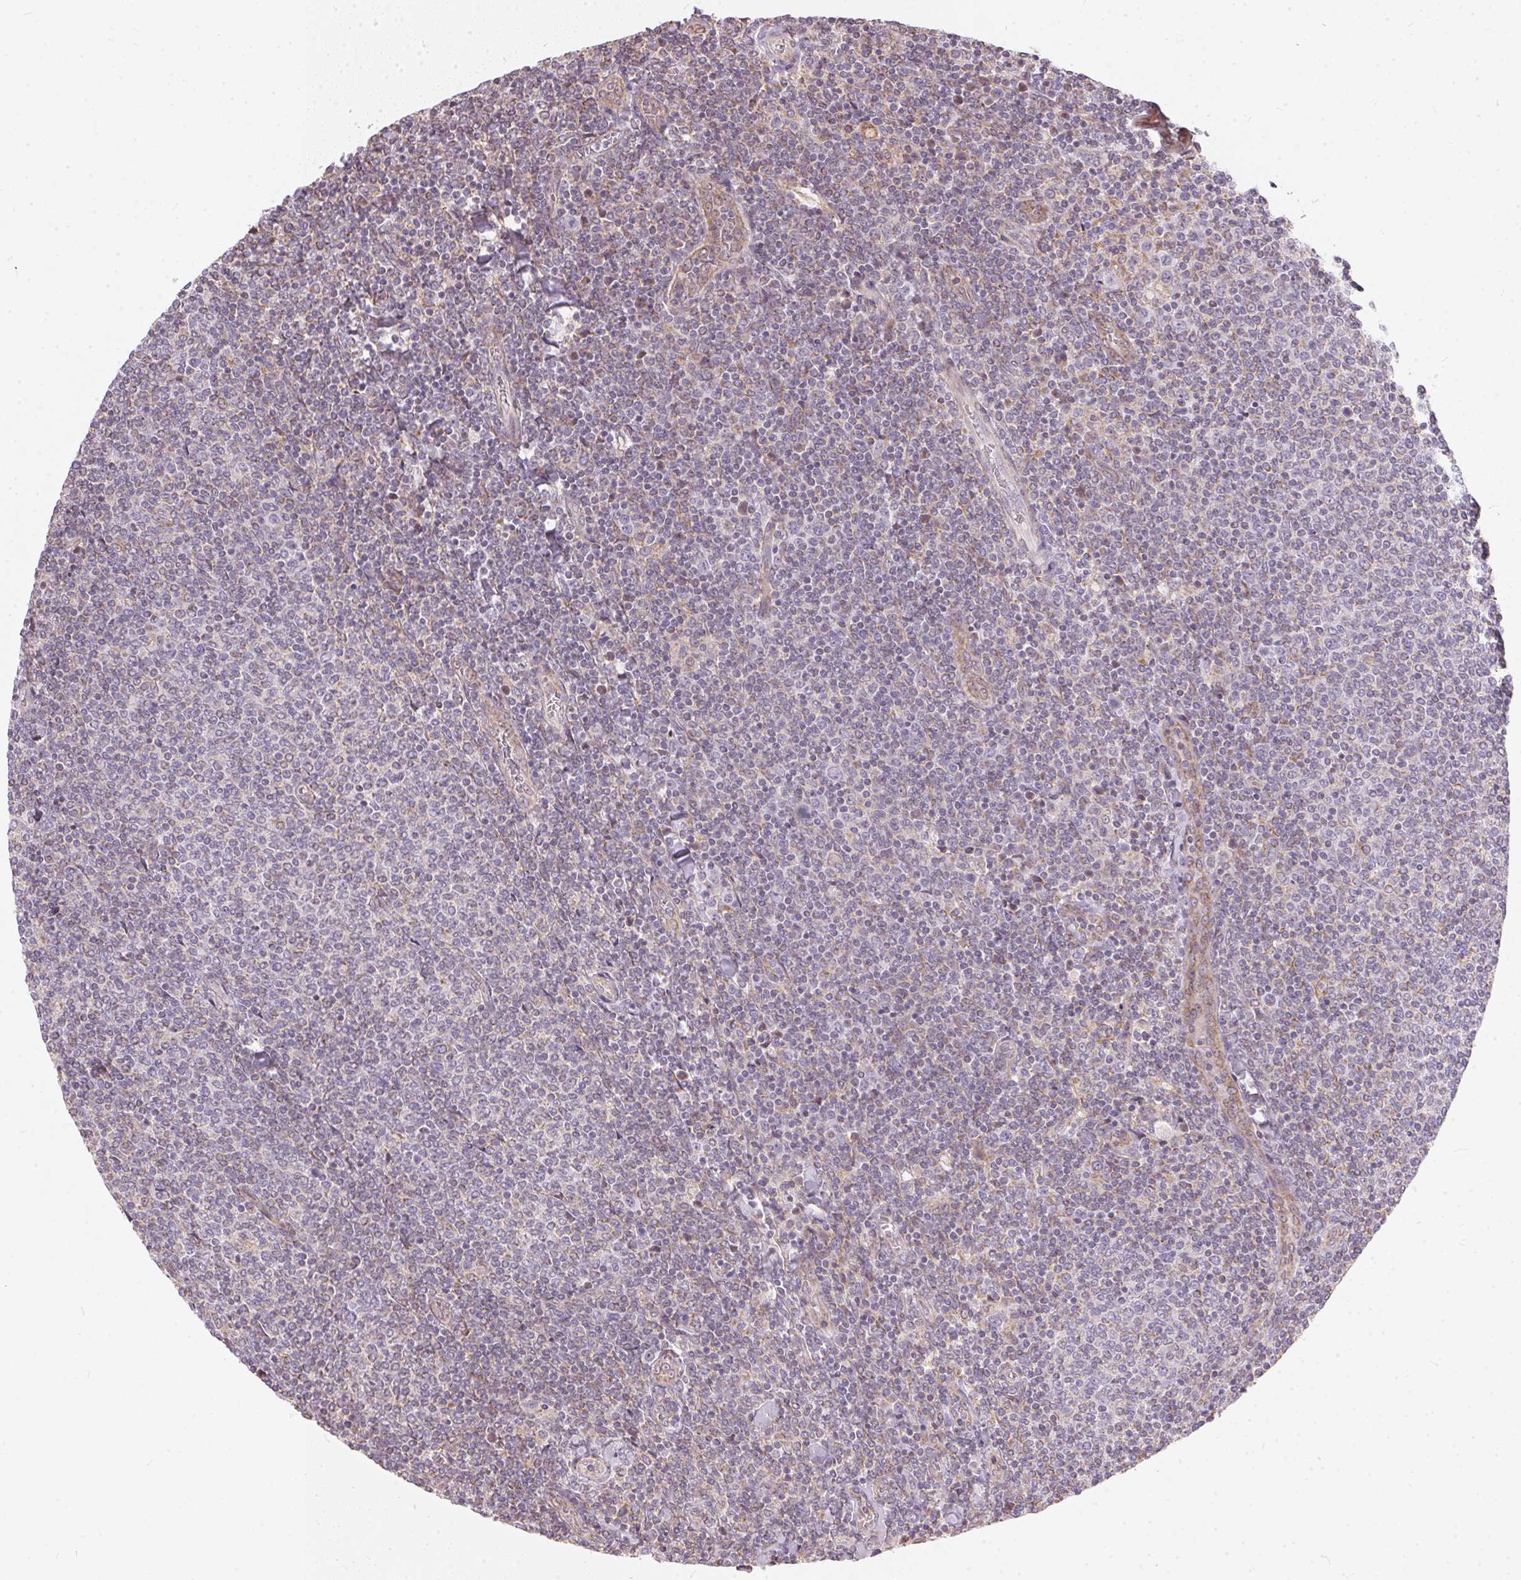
{"staining": {"intensity": "negative", "quantity": "none", "location": "none"}, "tissue": "lymphoma", "cell_type": "Tumor cells", "image_type": "cancer", "snomed": [{"axis": "morphology", "description": "Malignant lymphoma, non-Hodgkin's type, Low grade"}, {"axis": "topography", "description": "Lymph node"}], "caption": "Immunohistochemistry histopathology image of neoplastic tissue: human low-grade malignant lymphoma, non-Hodgkin's type stained with DAB reveals no significant protein positivity in tumor cells.", "gene": "VWA5B2", "patient": {"sex": "male", "age": 52}}